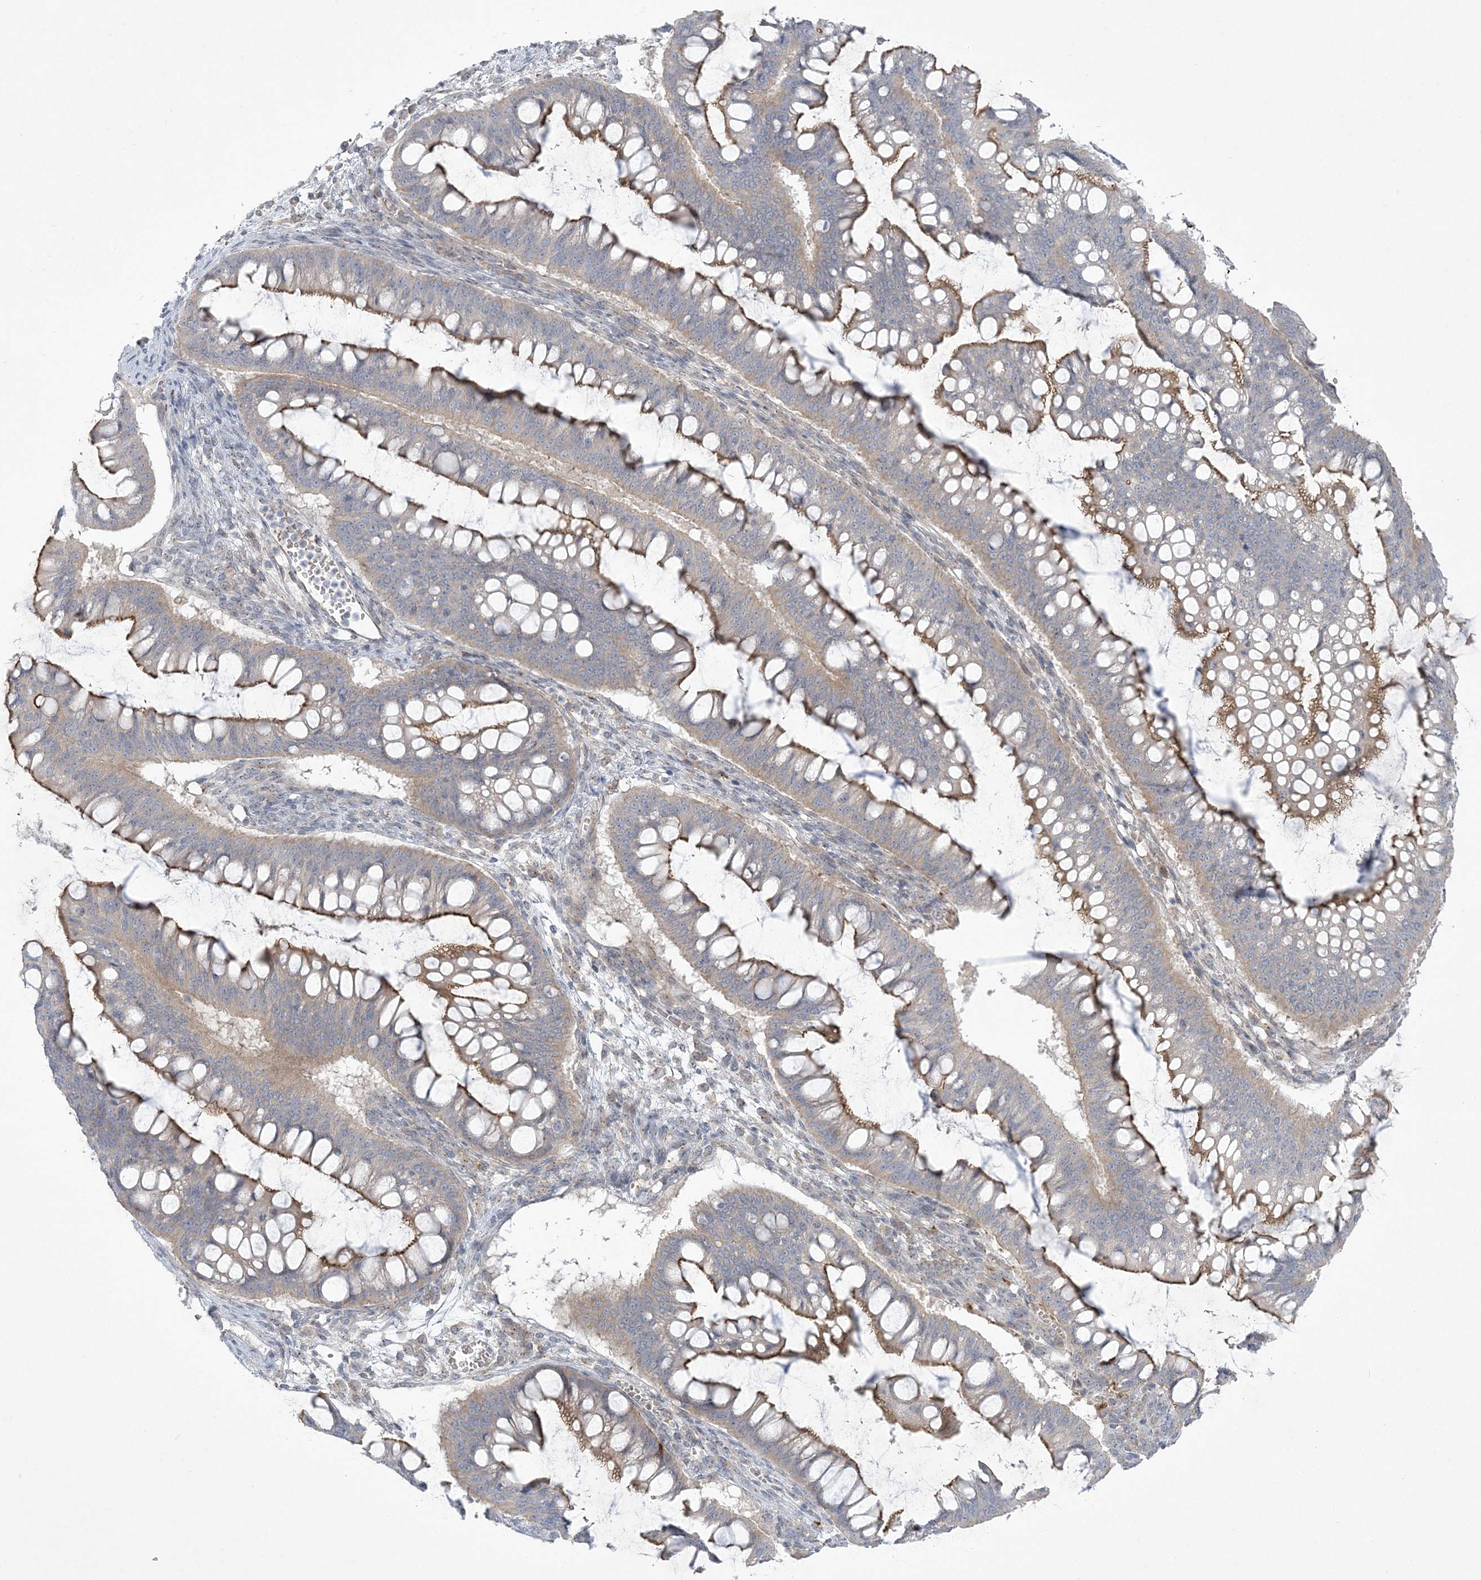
{"staining": {"intensity": "moderate", "quantity": ">75%", "location": "cytoplasmic/membranous"}, "tissue": "ovarian cancer", "cell_type": "Tumor cells", "image_type": "cancer", "snomed": [{"axis": "morphology", "description": "Cystadenocarcinoma, mucinous, NOS"}, {"axis": "topography", "description": "Ovary"}], "caption": "Immunohistochemical staining of mucinous cystadenocarcinoma (ovarian) demonstrates moderate cytoplasmic/membranous protein staining in approximately >75% of tumor cells.", "gene": "ADAMTS12", "patient": {"sex": "female", "age": 73}}